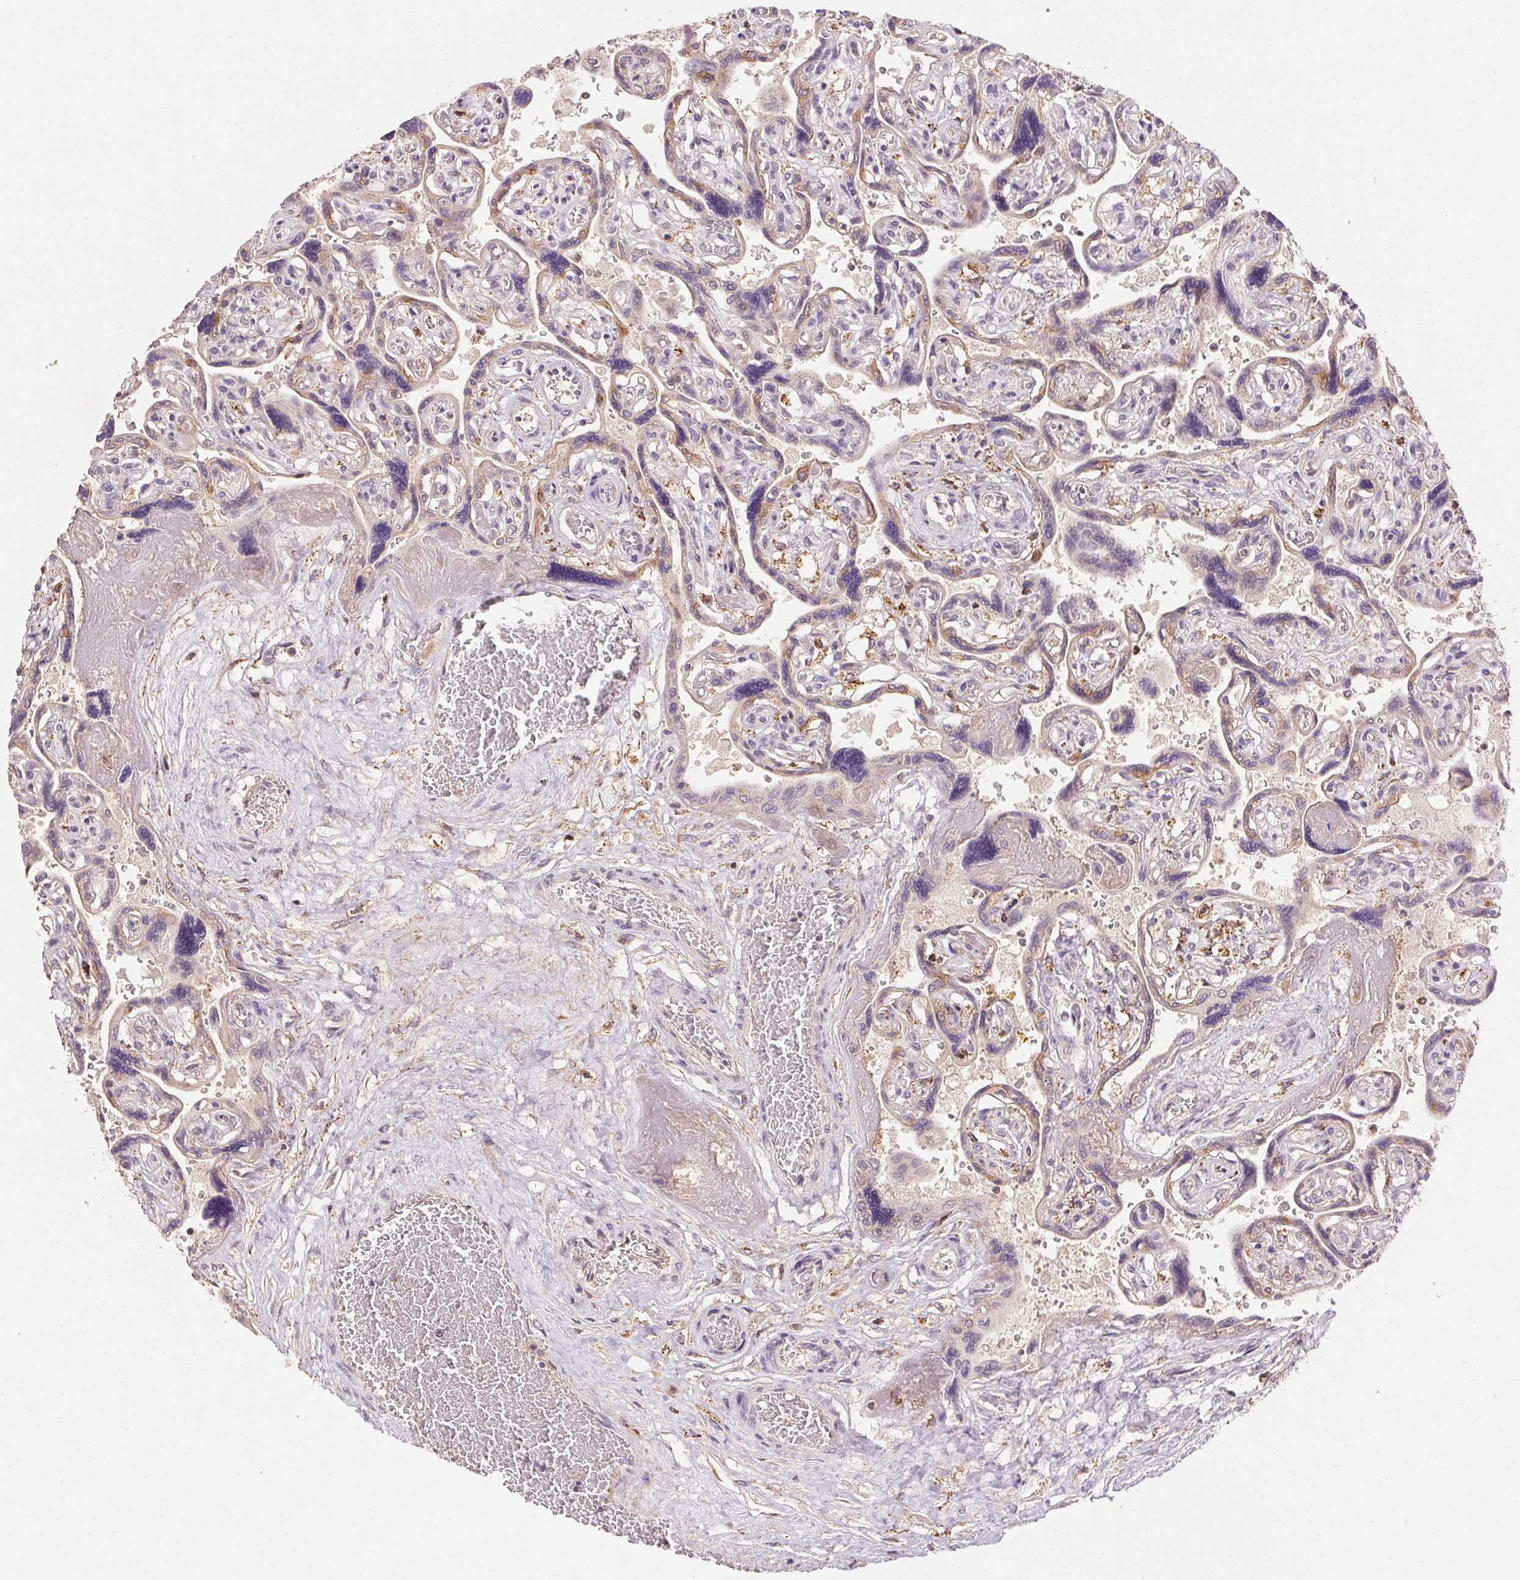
{"staining": {"intensity": "moderate", "quantity": ">75%", "location": "cytoplasmic/membranous"}, "tissue": "placenta", "cell_type": "Decidual cells", "image_type": "normal", "snomed": [{"axis": "morphology", "description": "Normal tissue, NOS"}, {"axis": "topography", "description": "Placenta"}], "caption": "Protein staining reveals moderate cytoplasmic/membranous staining in approximately >75% of decidual cells in unremarkable placenta.", "gene": "FNBP1L", "patient": {"sex": "female", "age": 32}}